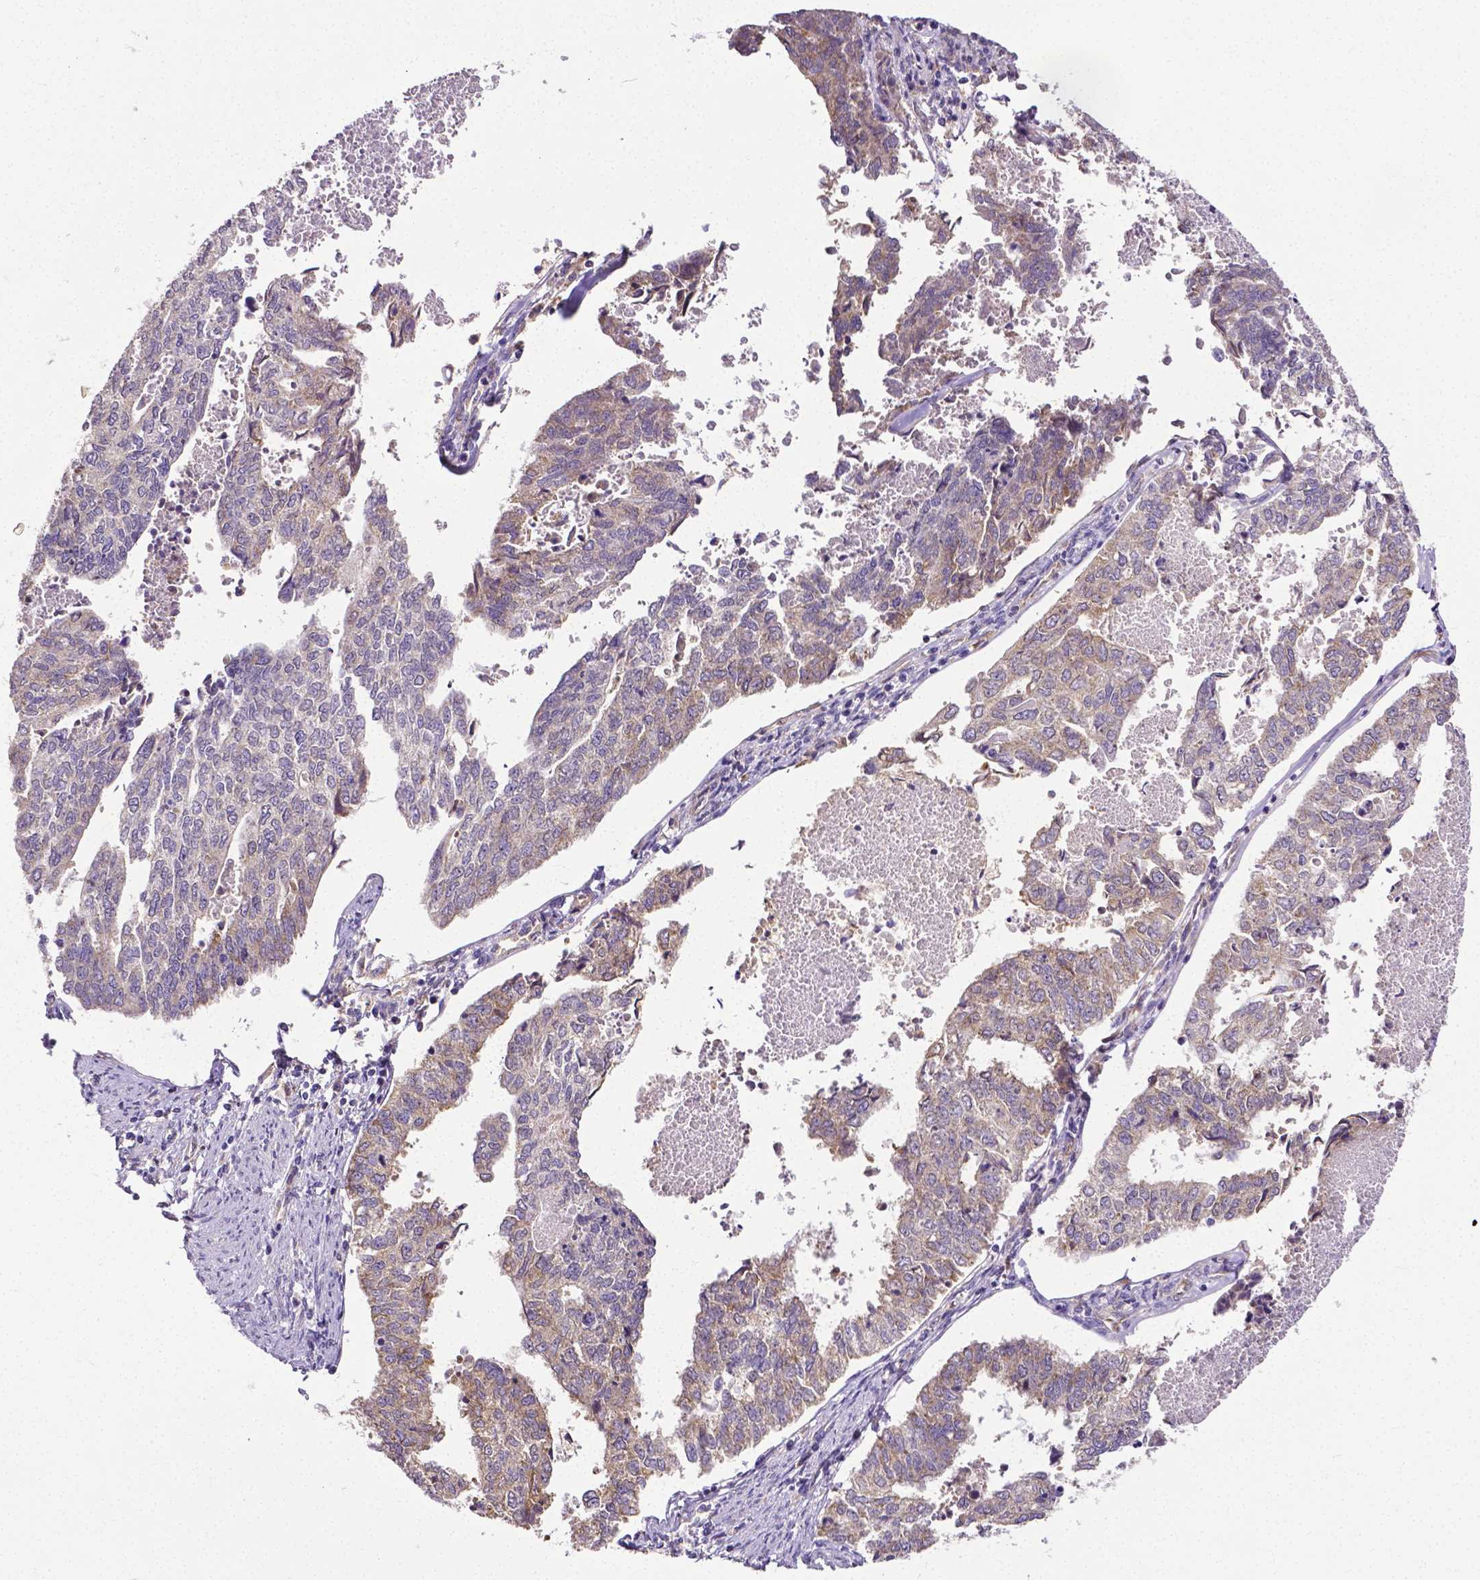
{"staining": {"intensity": "weak", "quantity": "25%-75%", "location": "cytoplasmic/membranous"}, "tissue": "endometrial cancer", "cell_type": "Tumor cells", "image_type": "cancer", "snomed": [{"axis": "morphology", "description": "Adenocarcinoma, NOS"}, {"axis": "topography", "description": "Endometrium"}], "caption": "This photomicrograph shows IHC staining of human endometrial adenocarcinoma, with low weak cytoplasmic/membranous positivity in about 25%-75% of tumor cells.", "gene": "DICER1", "patient": {"sex": "female", "age": 73}}